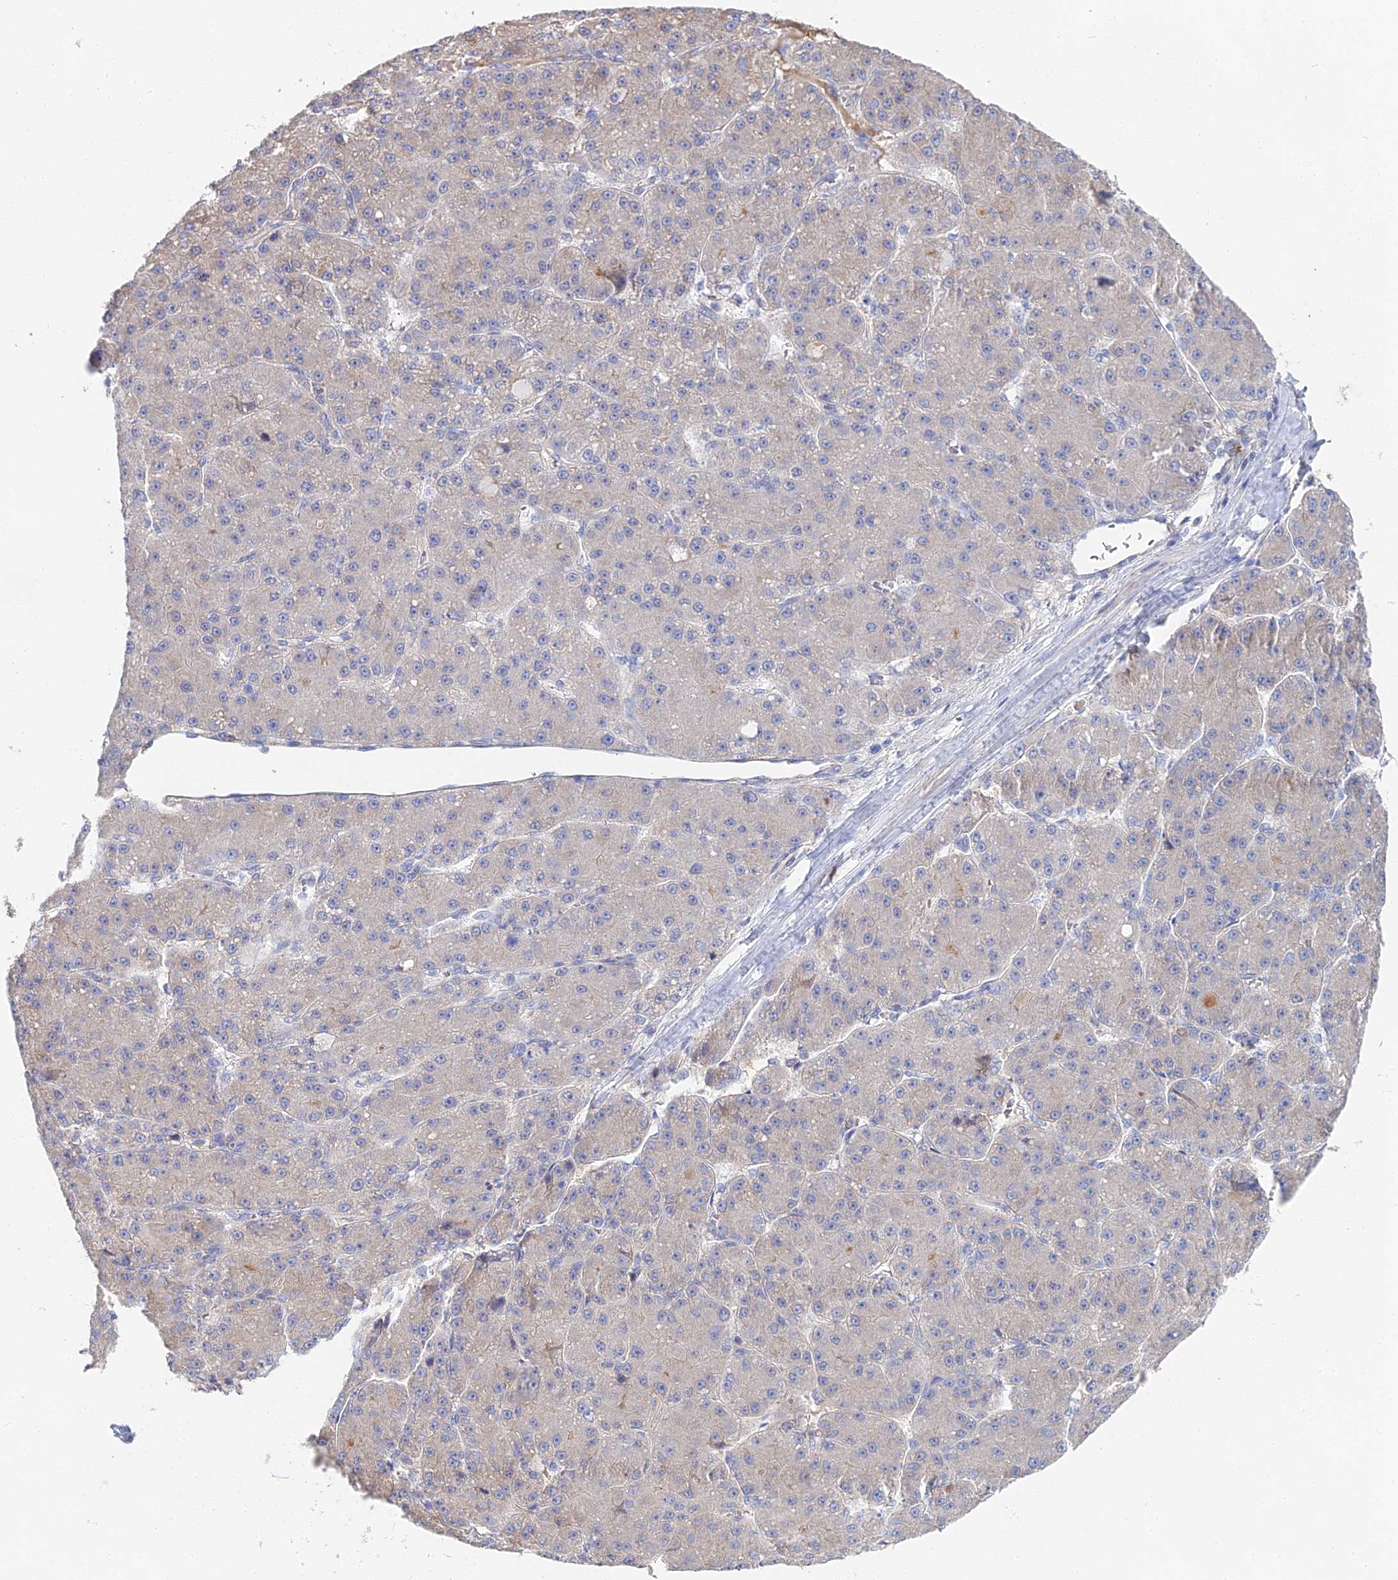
{"staining": {"intensity": "weak", "quantity": "25%-75%", "location": "cytoplasmic/membranous"}, "tissue": "liver cancer", "cell_type": "Tumor cells", "image_type": "cancer", "snomed": [{"axis": "morphology", "description": "Carcinoma, Hepatocellular, NOS"}, {"axis": "topography", "description": "Liver"}], "caption": "Liver hepatocellular carcinoma was stained to show a protein in brown. There is low levels of weak cytoplasmic/membranous staining in approximately 25%-75% of tumor cells. The protein of interest is stained brown, and the nuclei are stained in blue (DAB IHC with brightfield microscopy, high magnification).", "gene": "DNAH14", "patient": {"sex": "male", "age": 67}}